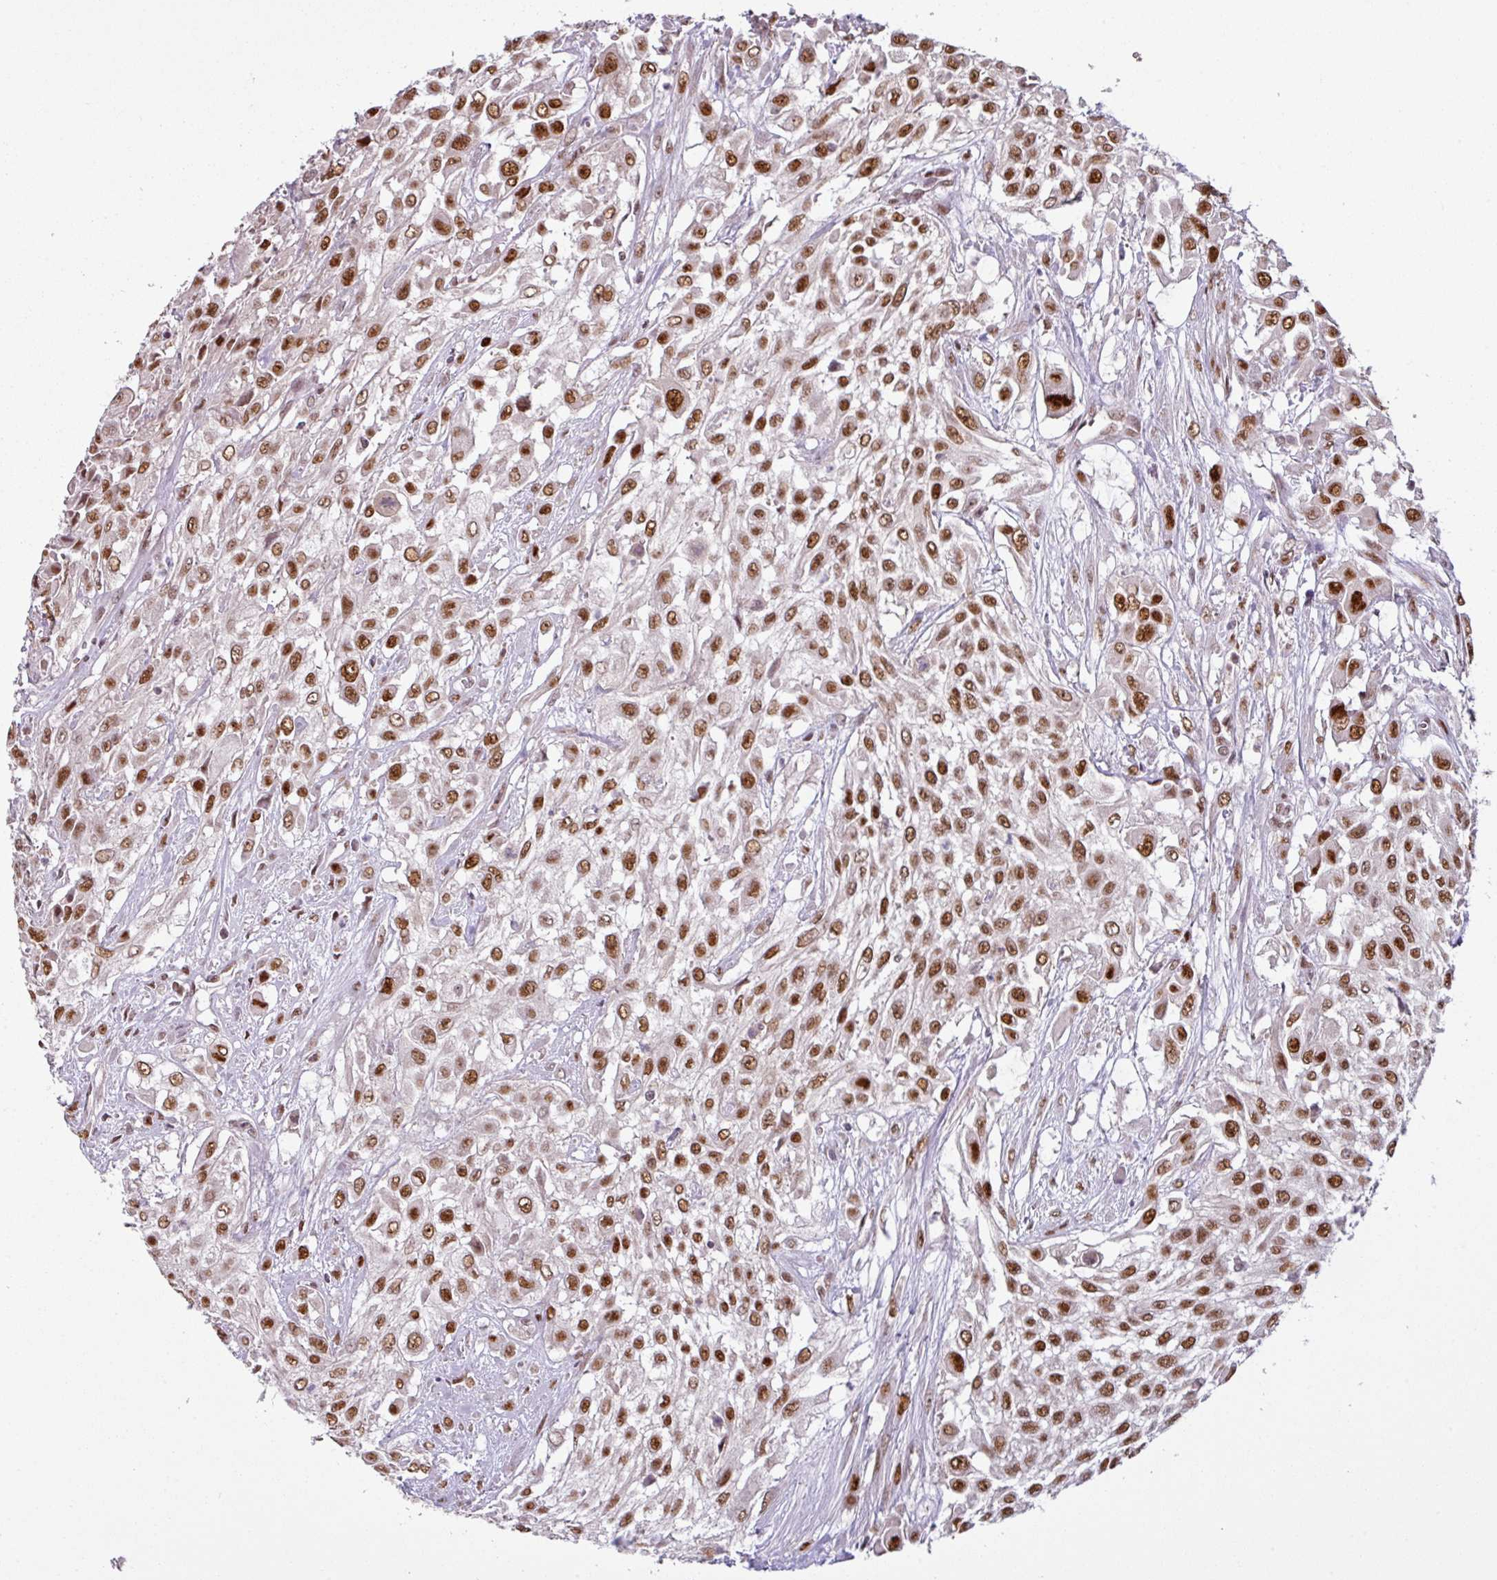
{"staining": {"intensity": "strong", "quantity": ">75%", "location": "nuclear"}, "tissue": "urothelial cancer", "cell_type": "Tumor cells", "image_type": "cancer", "snomed": [{"axis": "morphology", "description": "Urothelial carcinoma, High grade"}, {"axis": "topography", "description": "Urinary bladder"}], "caption": "A histopathology image showing strong nuclear positivity in about >75% of tumor cells in urothelial carcinoma (high-grade), as visualized by brown immunohistochemical staining.", "gene": "IRF2BPL", "patient": {"sex": "male", "age": 57}}